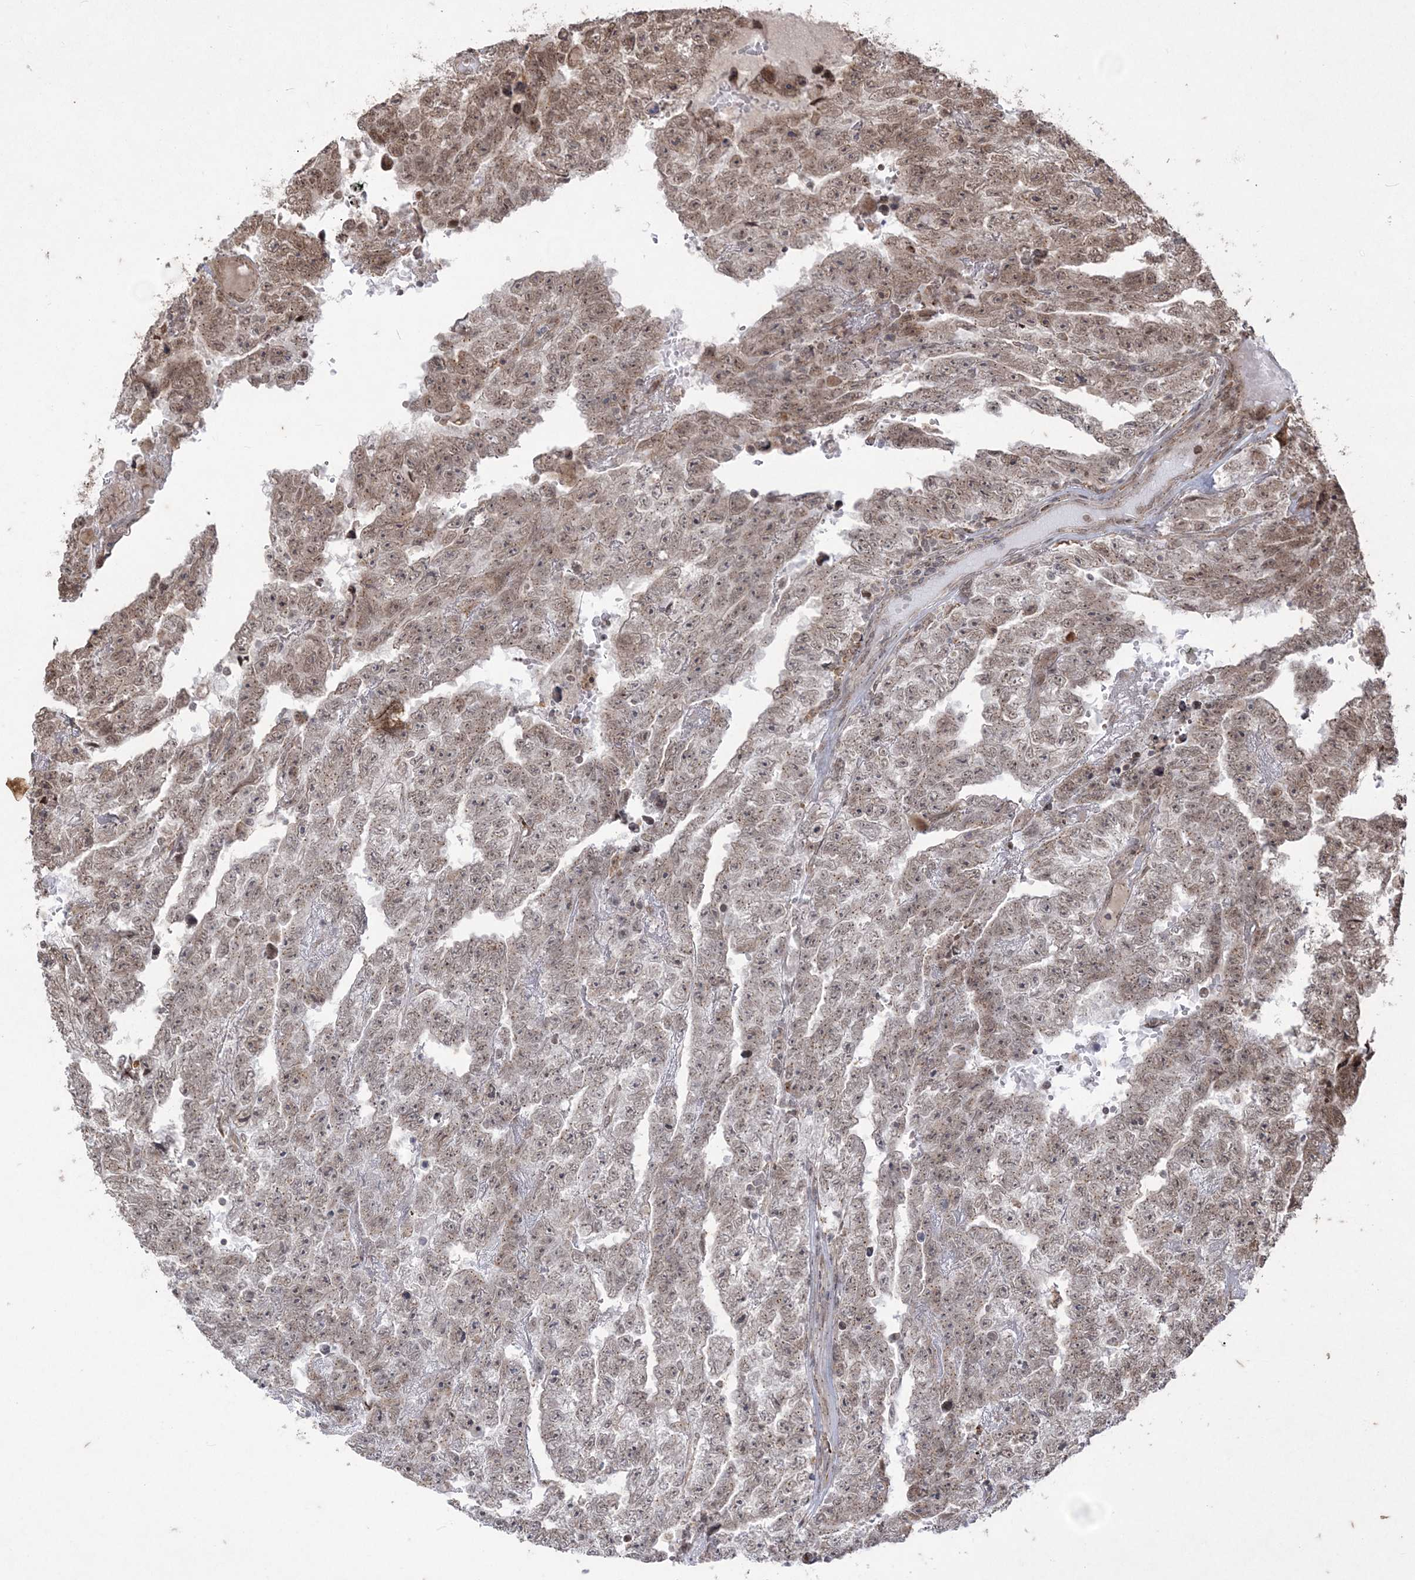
{"staining": {"intensity": "weak", "quantity": ">75%", "location": "nuclear"}, "tissue": "testis cancer", "cell_type": "Tumor cells", "image_type": "cancer", "snomed": [{"axis": "morphology", "description": "Carcinoma, Embryonal, NOS"}, {"axis": "topography", "description": "Testis"}], "caption": "Protein analysis of testis cancer tissue demonstrates weak nuclear positivity in about >75% of tumor cells.", "gene": "RRAS", "patient": {"sex": "male", "age": 25}}